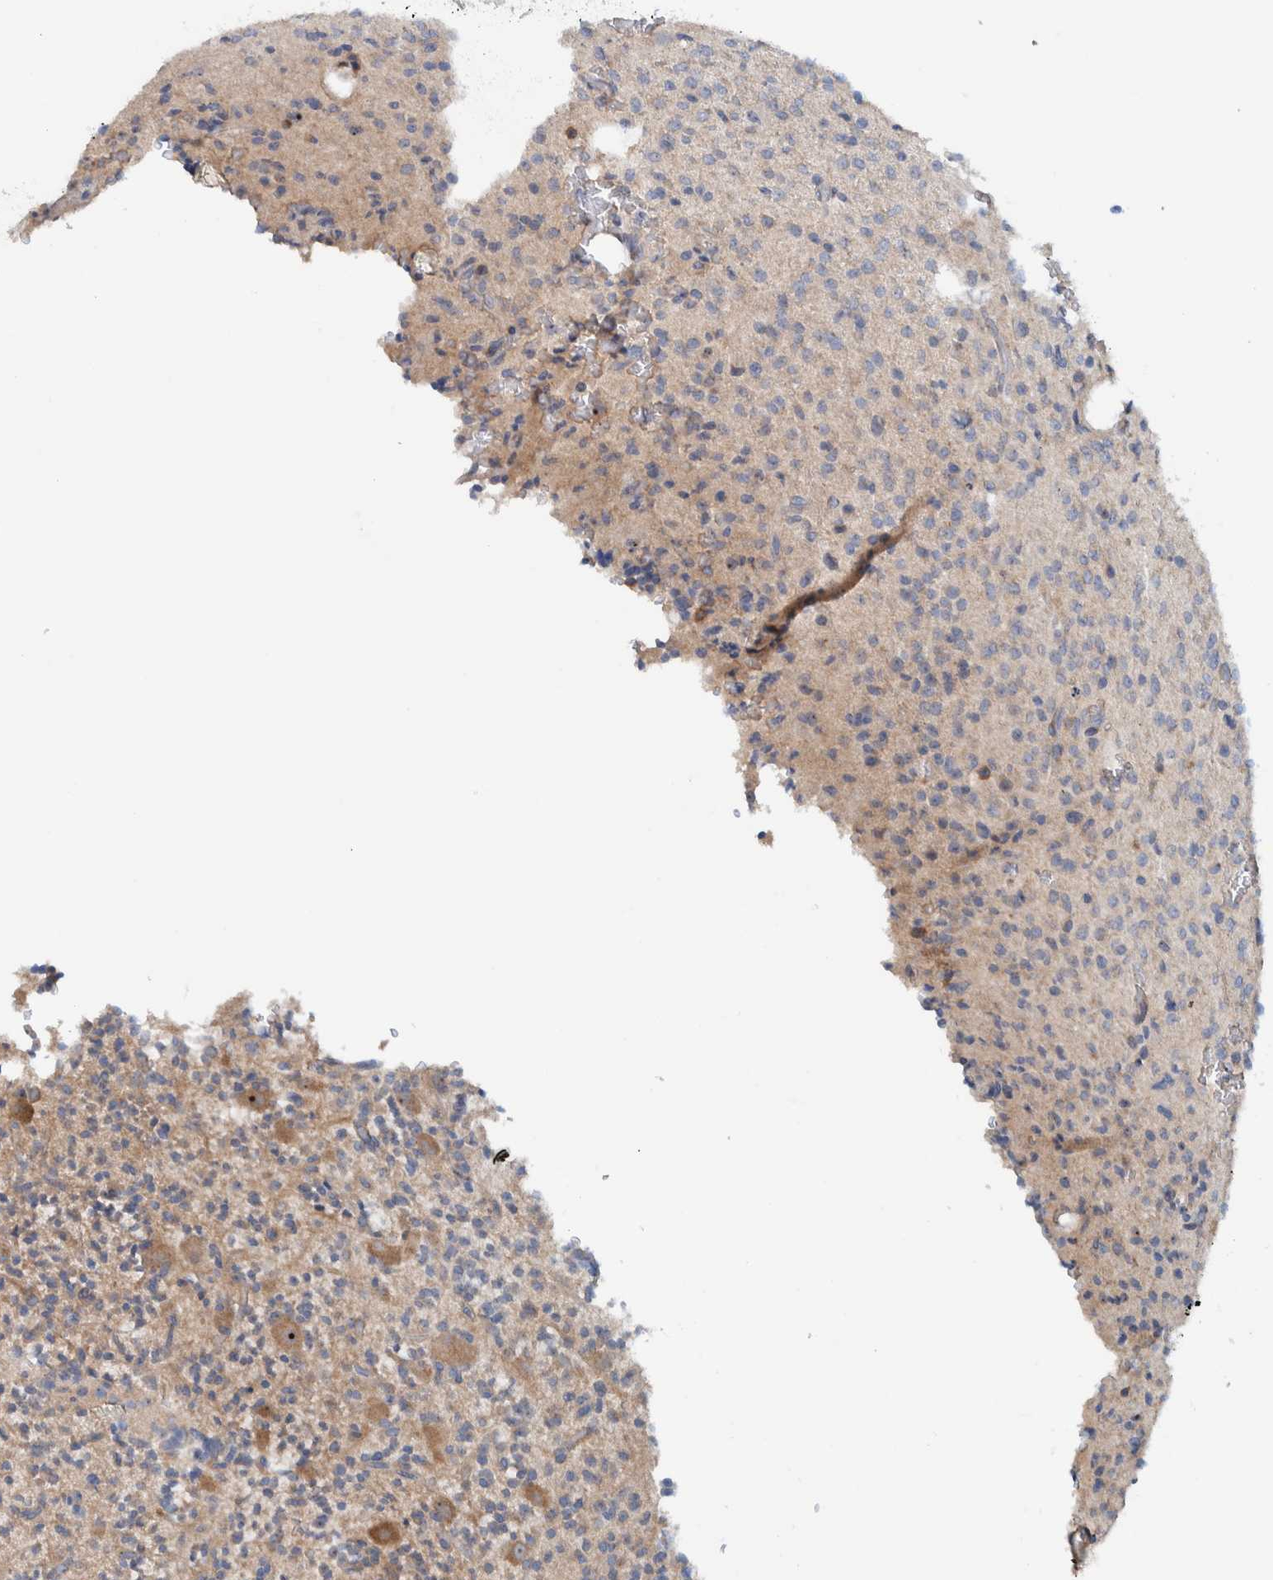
{"staining": {"intensity": "weak", "quantity": "25%-75%", "location": "cytoplasmic/membranous"}, "tissue": "glioma", "cell_type": "Tumor cells", "image_type": "cancer", "snomed": [{"axis": "morphology", "description": "Glioma, malignant, High grade"}, {"axis": "topography", "description": "Brain"}], "caption": "This image shows immunohistochemistry (IHC) staining of glioma, with low weak cytoplasmic/membranous staining in about 25%-75% of tumor cells.", "gene": "CCM2", "patient": {"sex": "male", "age": 34}}